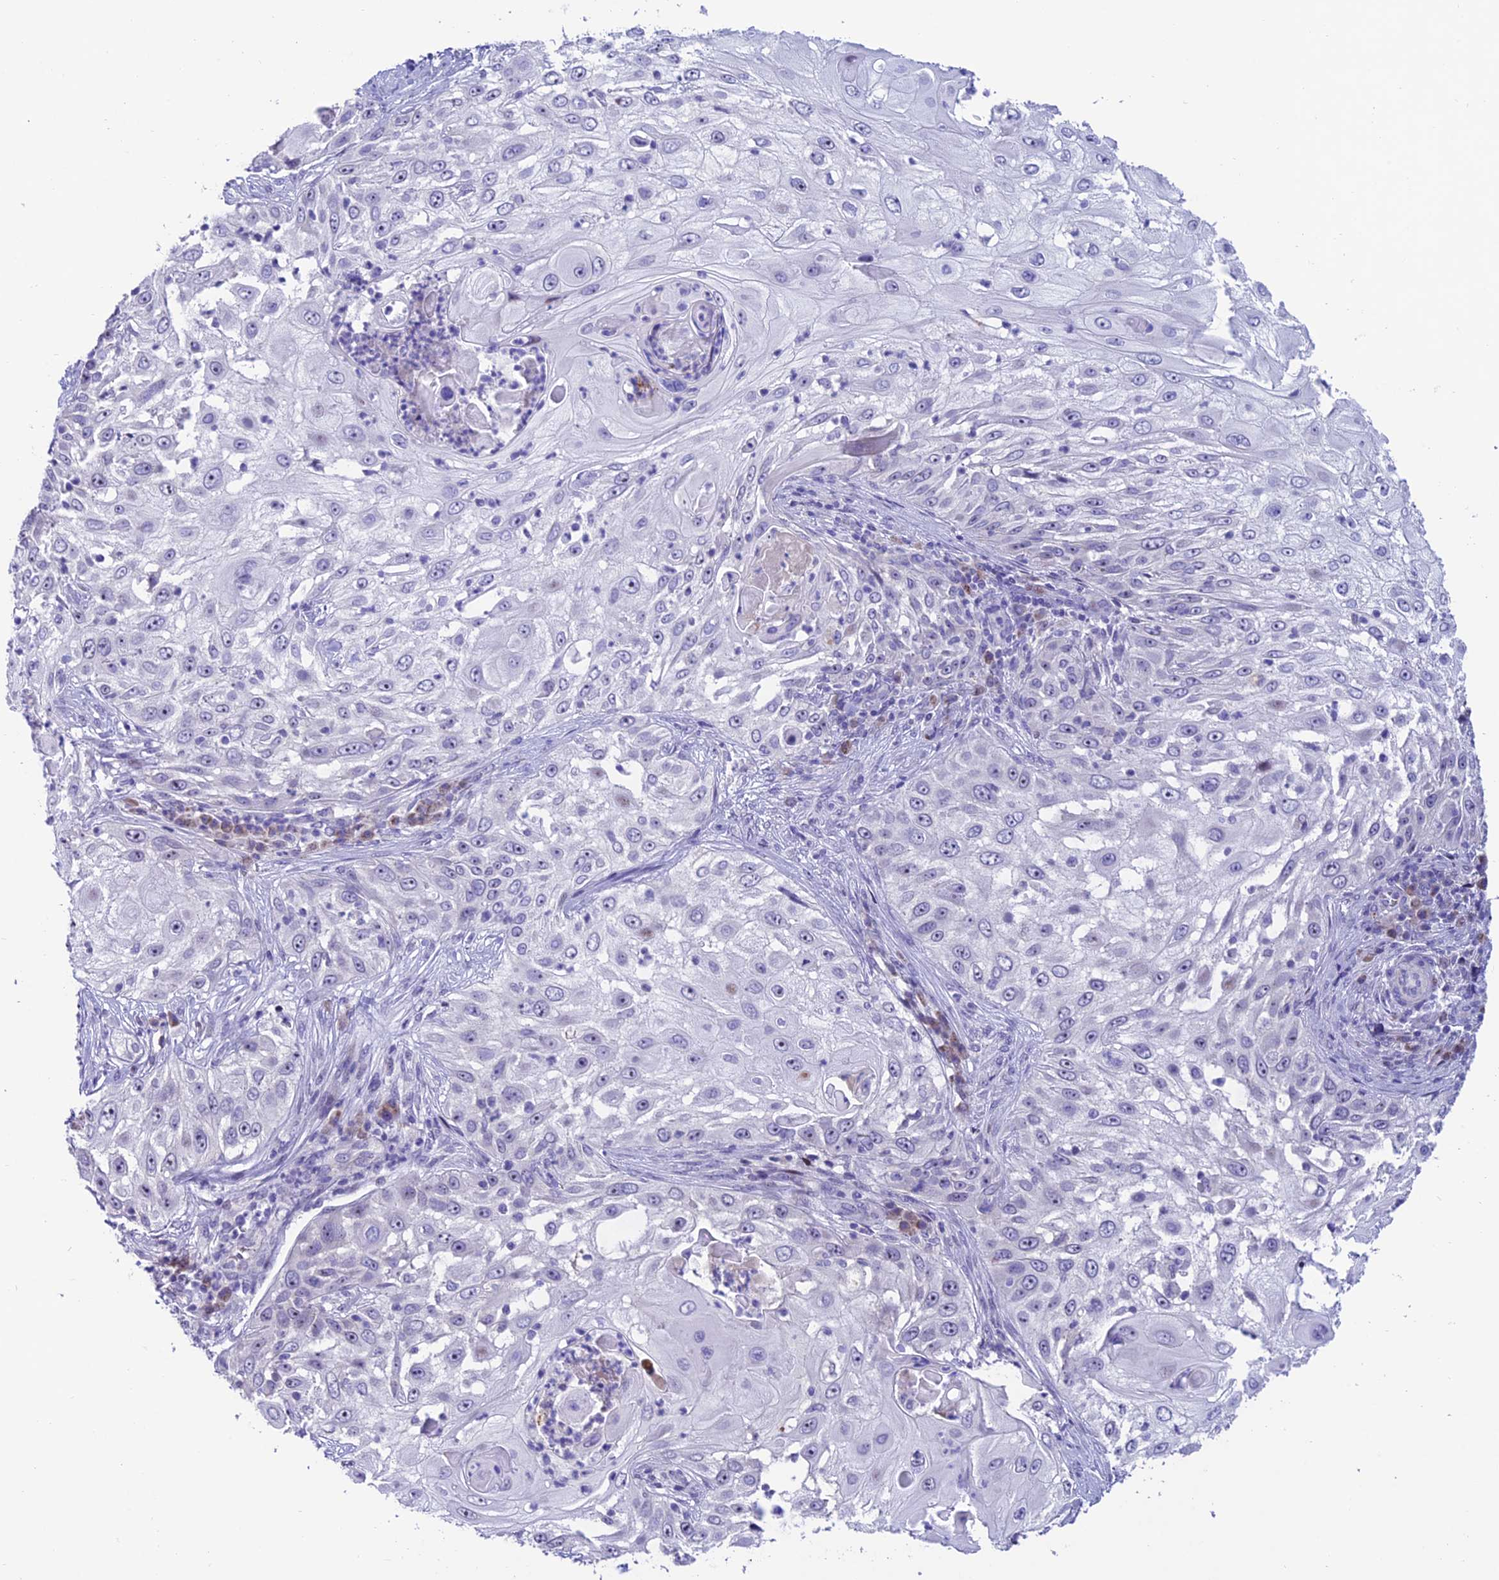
{"staining": {"intensity": "negative", "quantity": "none", "location": "none"}, "tissue": "skin cancer", "cell_type": "Tumor cells", "image_type": "cancer", "snomed": [{"axis": "morphology", "description": "Squamous cell carcinoma, NOS"}, {"axis": "topography", "description": "Skin"}], "caption": "Immunohistochemistry (IHC) photomicrograph of skin cancer (squamous cell carcinoma) stained for a protein (brown), which displays no positivity in tumor cells.", "gene": "SLC10A1", "patient": {"sex": "female", "age": 44}}